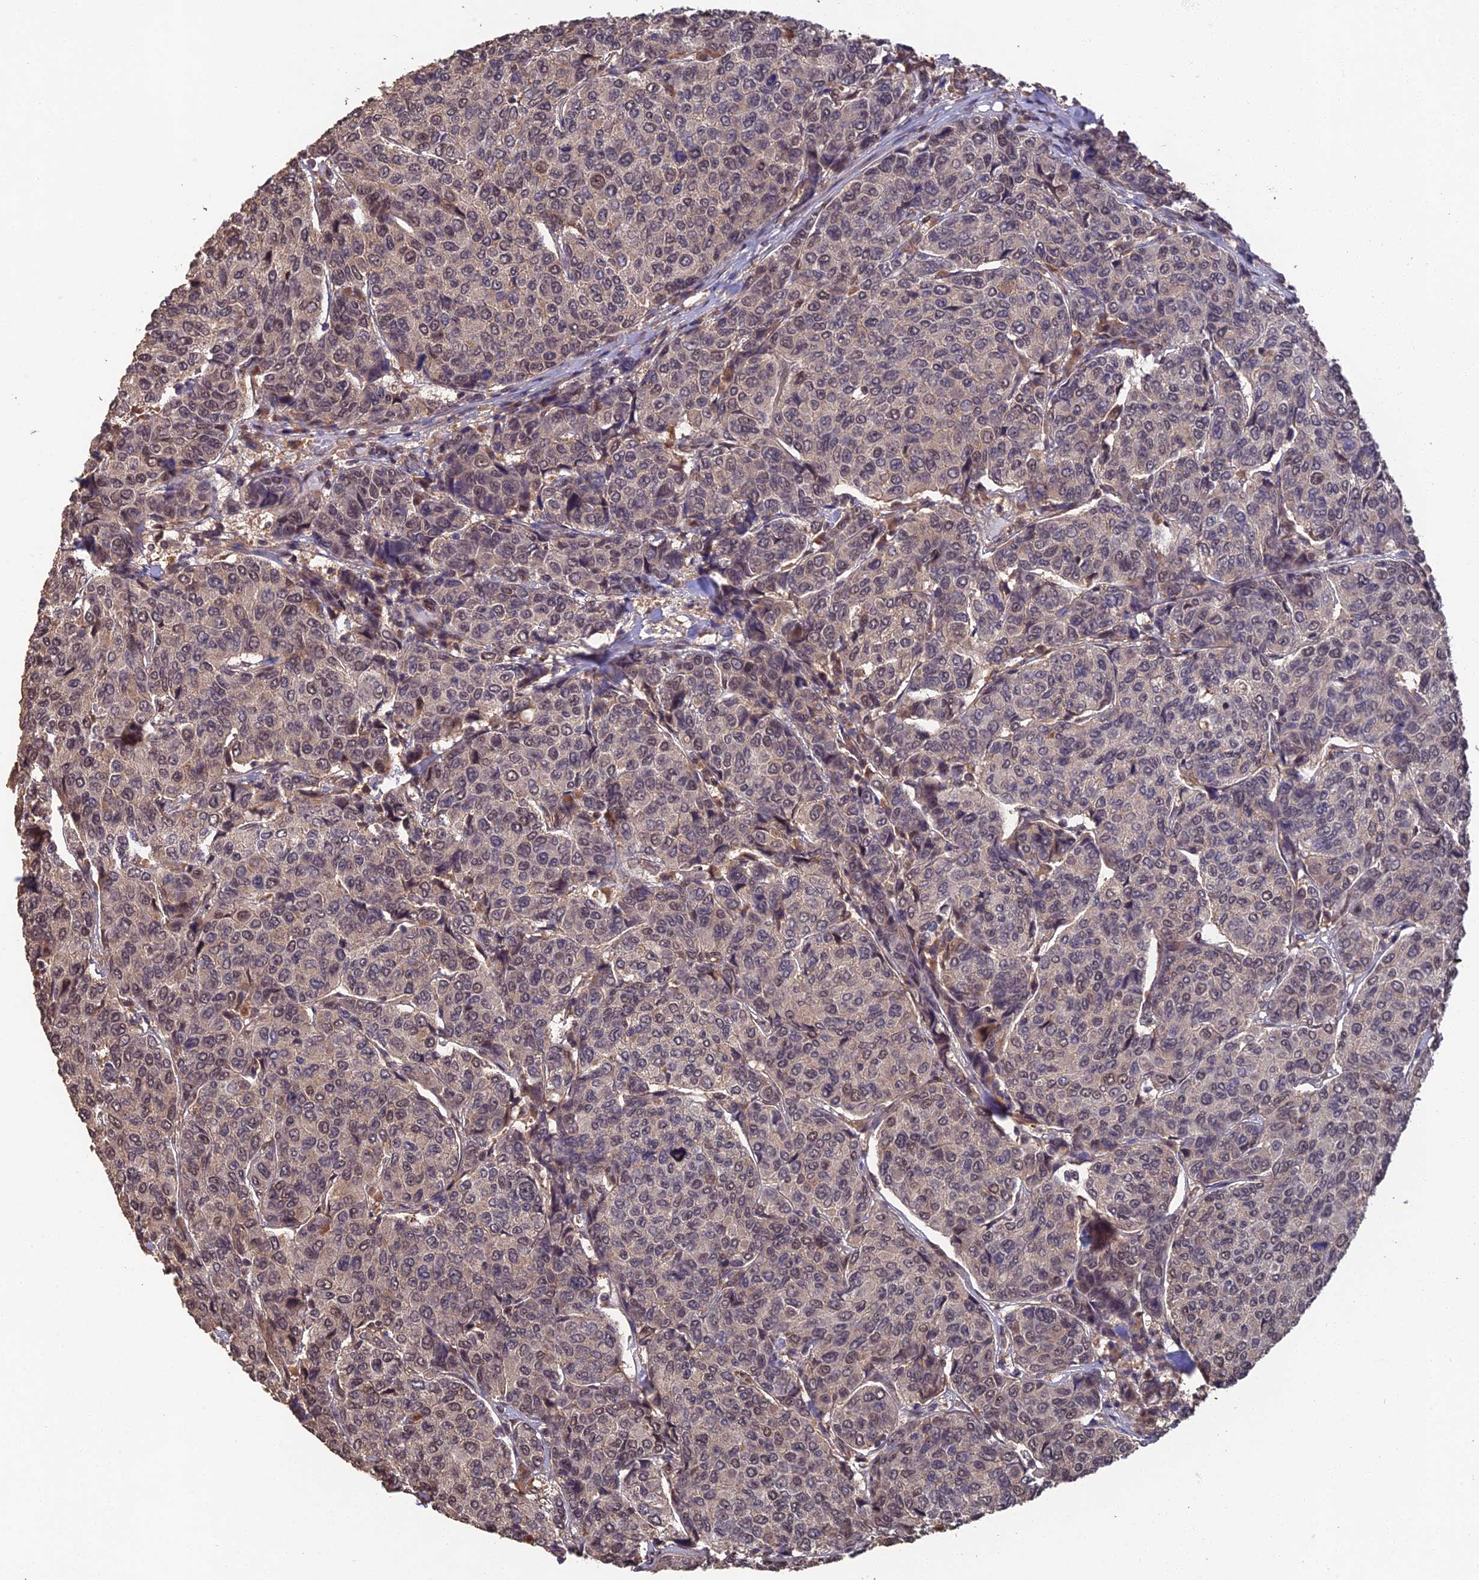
{"staining": {"intensity": "weak", "quantity": "<25%", "location": "cytoplasmic/membranous,nuclear"}, "tissue": "breast cancer", "cell_type": "Tumor cells", "image_type": "cancer", "snomed": [{"axis": "morphology", "description": "Duct carcinoma"}, {"axis": "topography", "description": "Breast"}], "caption": "Protein analysis of breast cancer shows no significant positivity in tumor cells.", "gene": "RALGAPA2", "patient": {"sex": "female", "age": 55}}